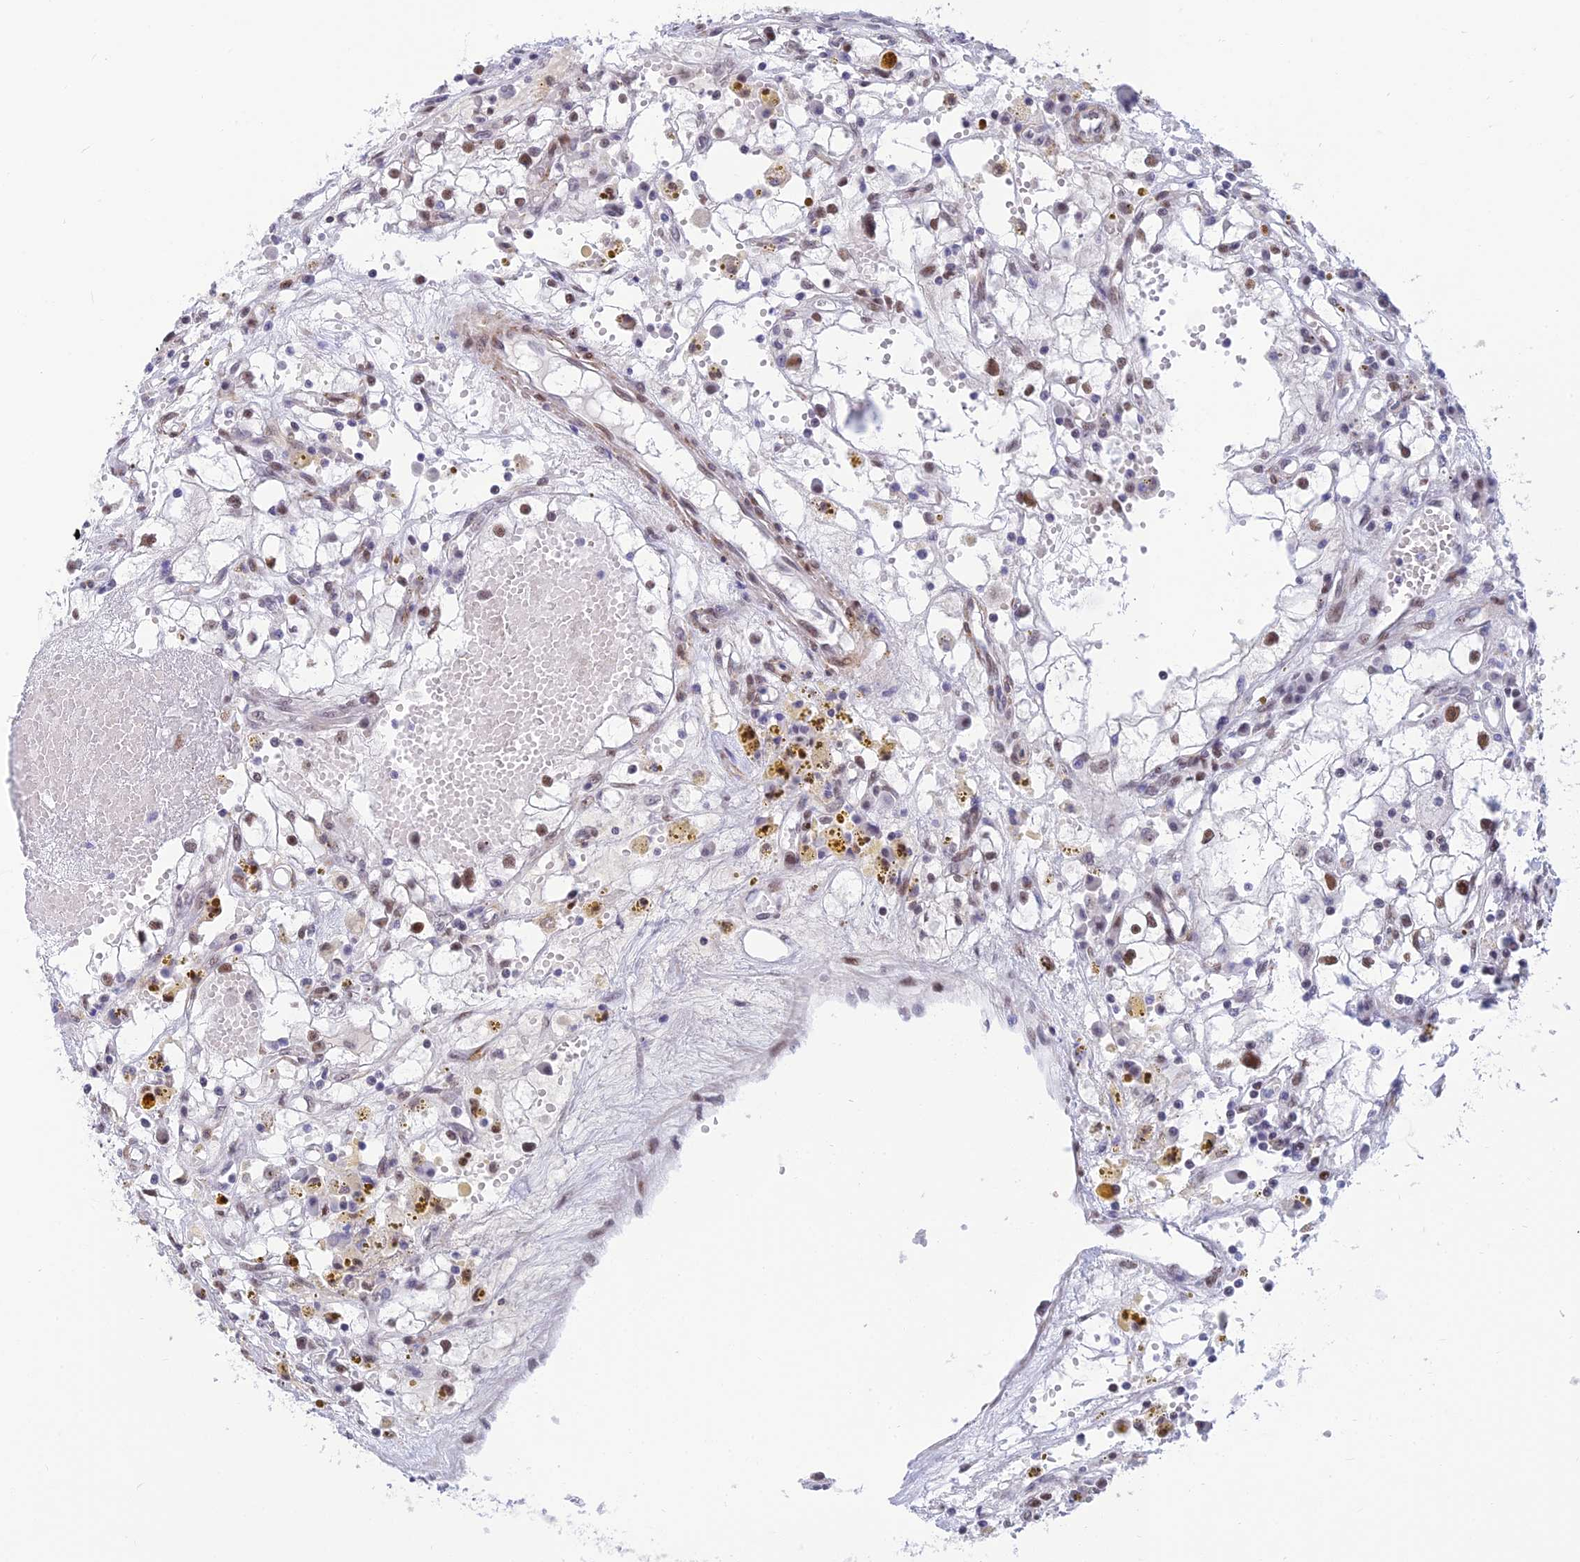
{"staining": {"intensity": "weak", "quantity": "25%-75%", "location": "nuclear"}, "tissue": "renal cancer", "cell_type": "Tumor cells", "image_type": "cancer", "snomed": [{"axis": "morphology", "description": "Adenocarcinoma, NOS"}, {"axis": "topography", "description": "Kidney"}], "caption": "Immunohistochemistry (IHC) of human renal cancer (adenocarcinoma) exhibits low levels of weak nuclear expression in approximately 25%-75% of tumor cells.", "gene": "CLK4", "patient": {"sex": "male", "age": 56}}